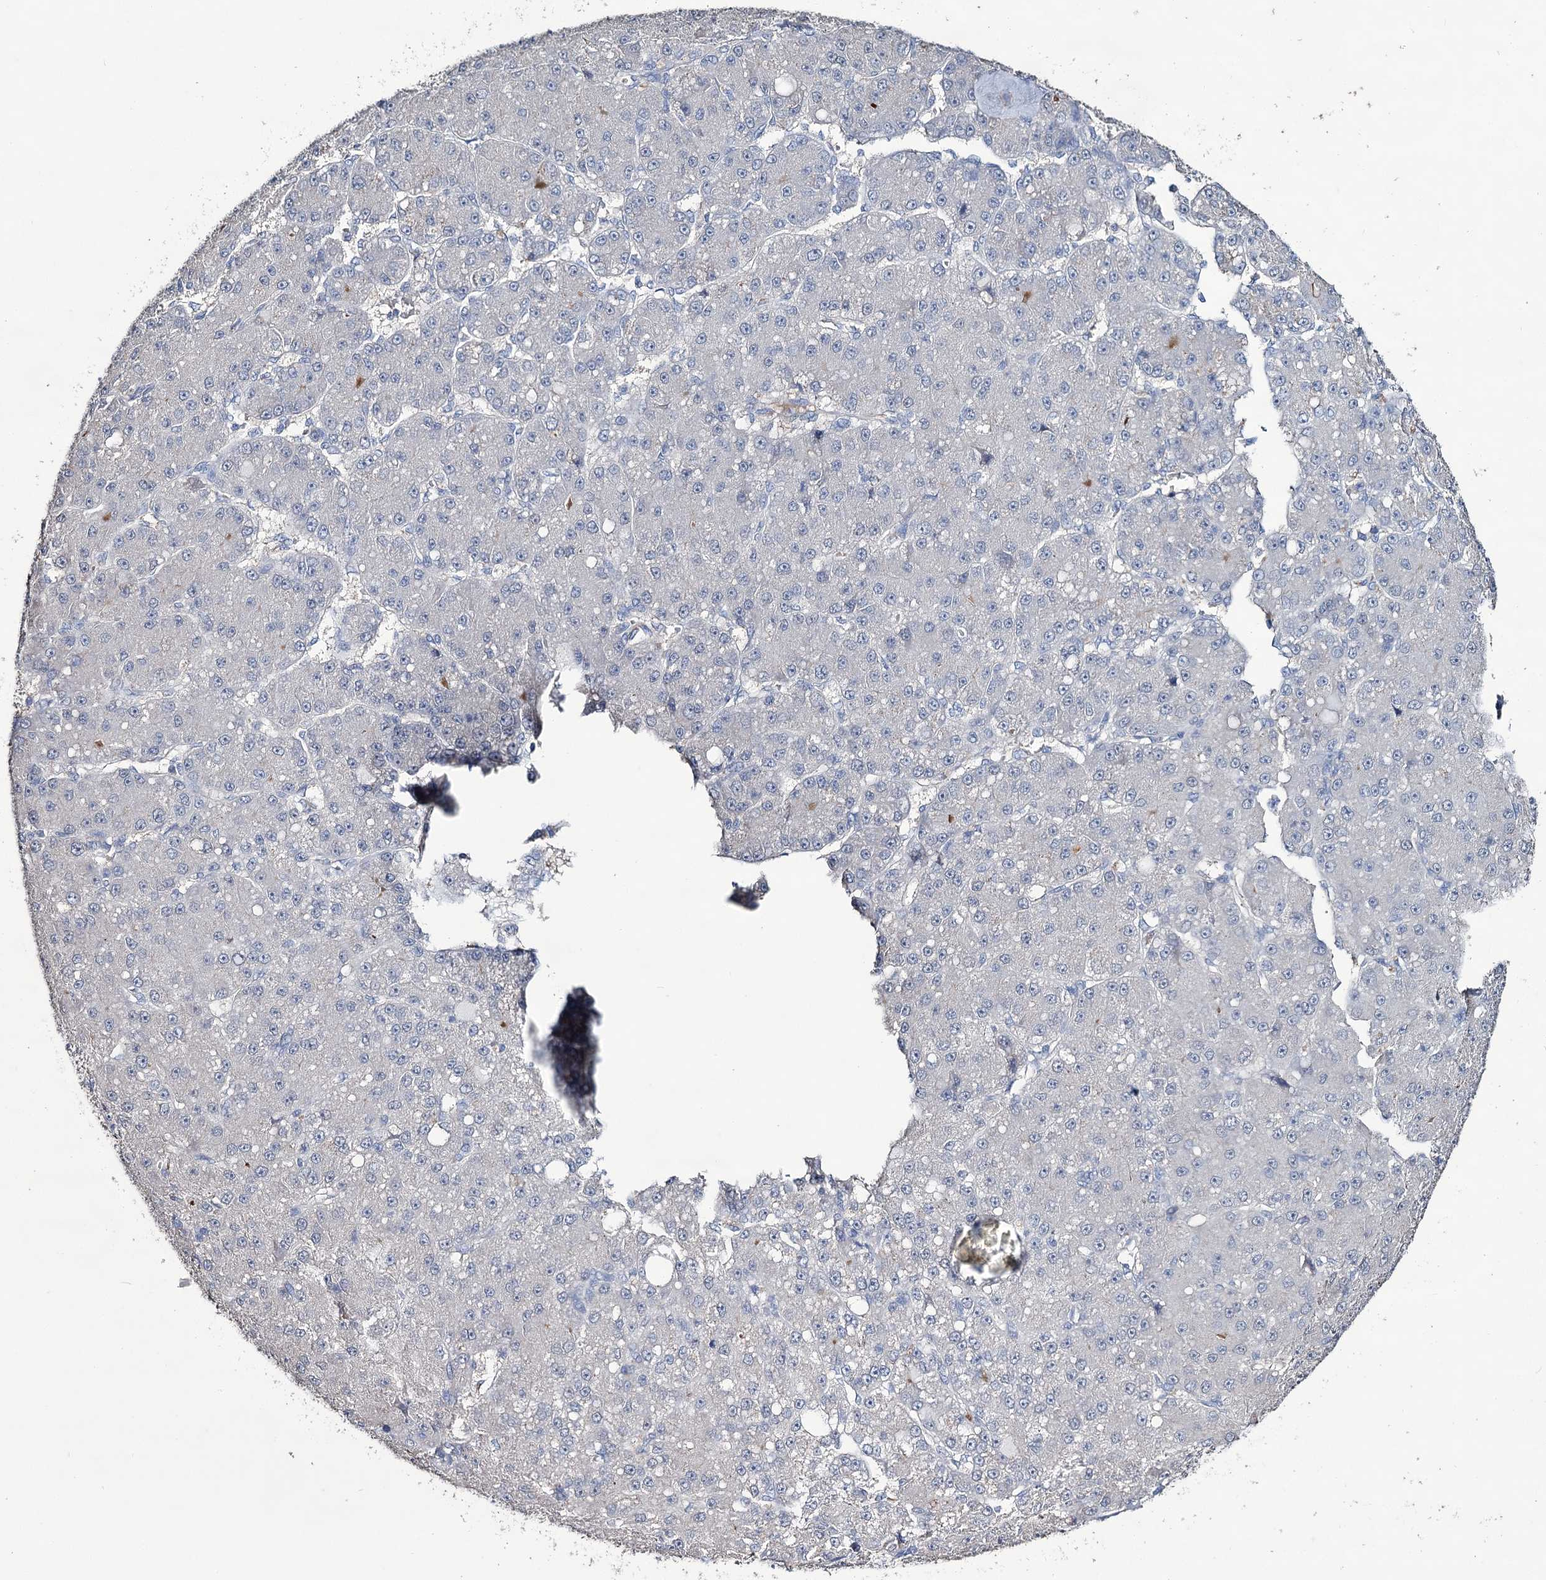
{"staining": {"intensity": "negative", "quantity": "none", "location": "none"}, "tissue": "liver cancer", "cell_type": "Tumor cells", "image_type": "cancer", "snomed": [{"axis": "morphology", "description": "Carcinoma, Hepatocellular, NOS"}, {"axis": "topography", "description": "Liver"}], "caption": "DAB (3,3'-diaminobenzidine) immunohistochemical staining of liver cancer reveals no significant staining in tumor cells.", "gene": "EPB41L5", "patient": {"sex": "male", "age": 67}}